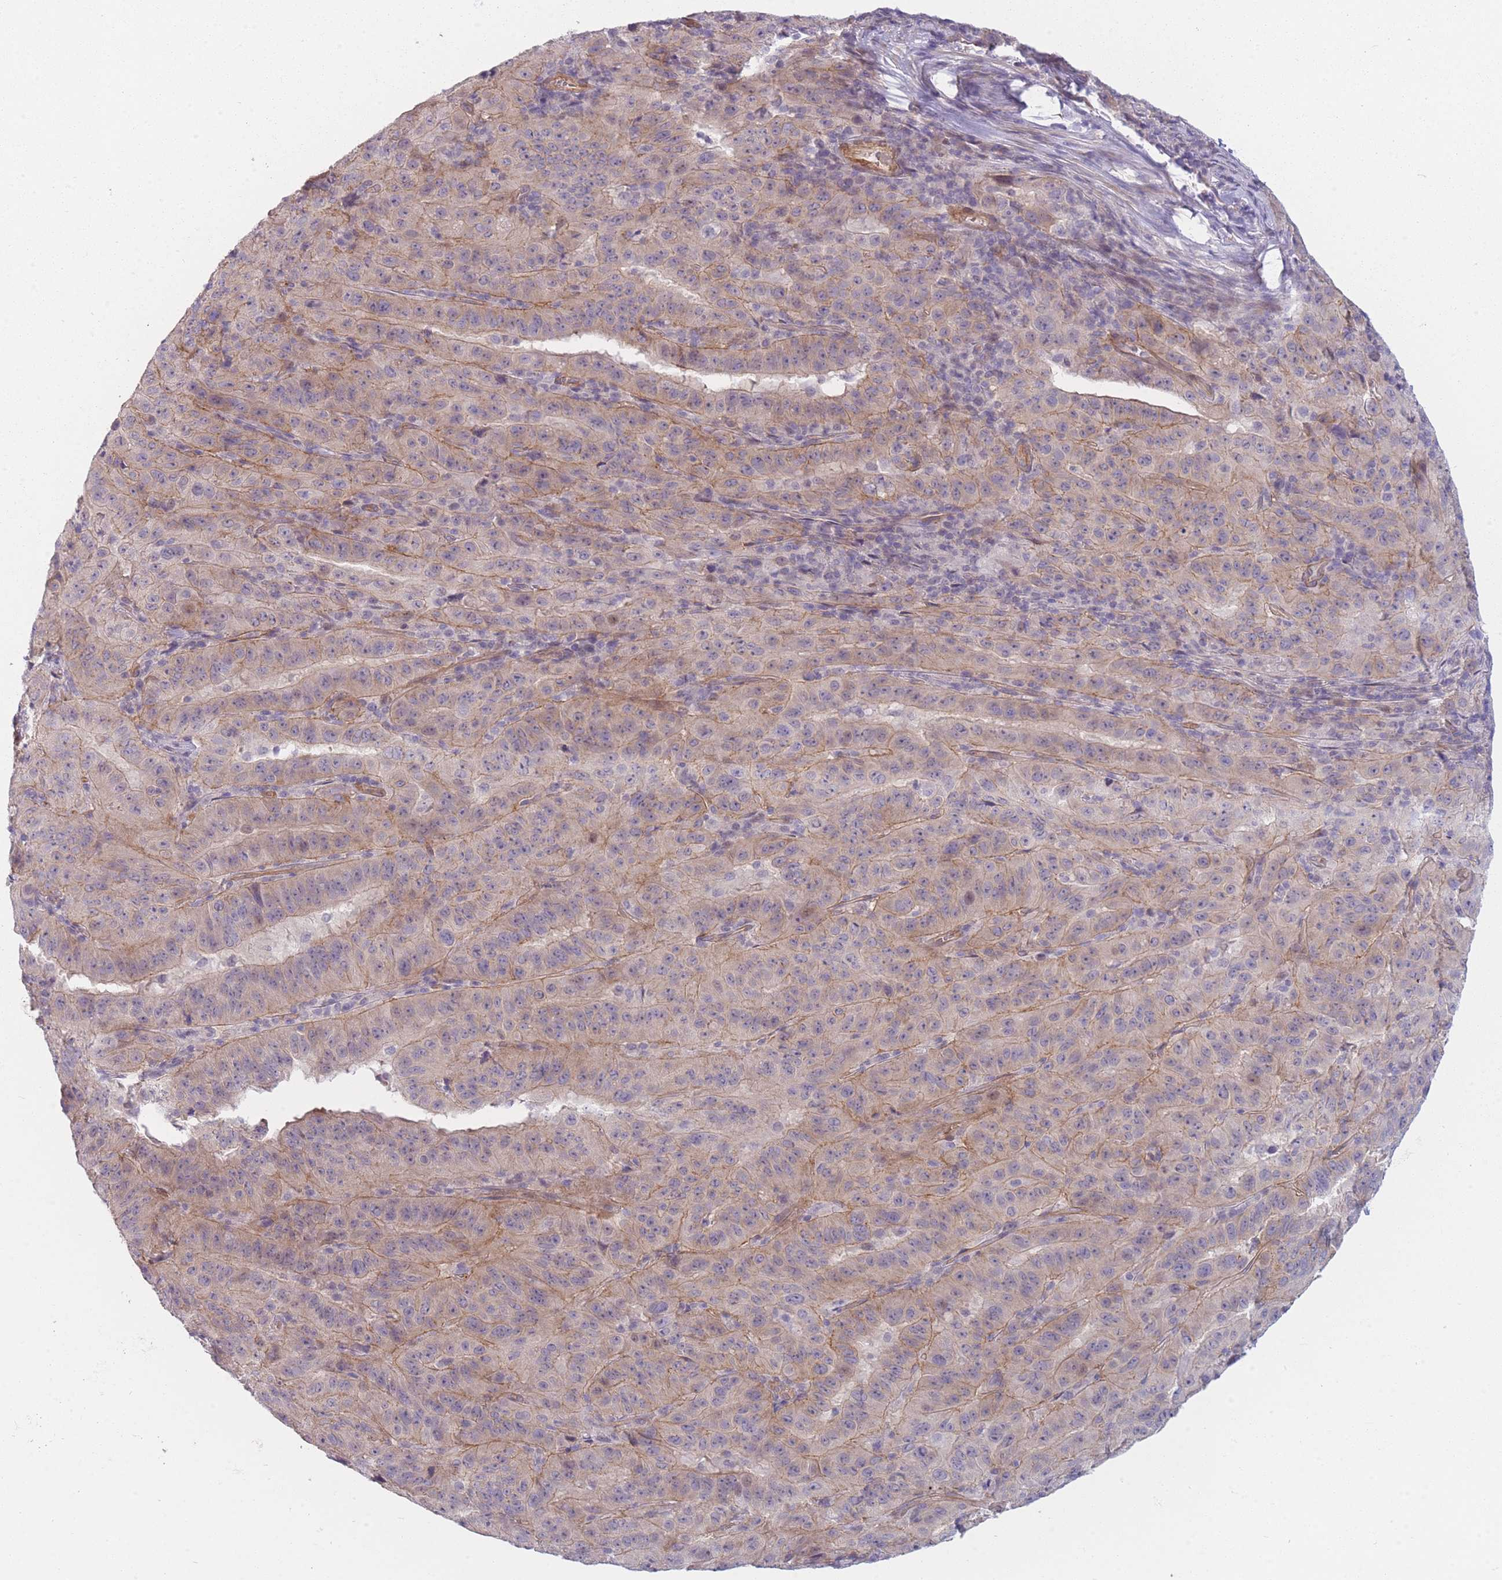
{"staining": {"intensity": "weak", "quantity": "<25%", "location": "cytoplasmic/membranous"}, "tissue": "pancreatic cancer", "cell_type": "Tumor cells", "image_type": "cancer", "snomed": [{"axis": "morphology", "description": "Adenocarcinoma, NOS"}, {"axis": "topography", "description": "Pancreas"}], "caption": "Immunohistochemical staining of human adenocarcinoma (pancreatic) reveals no significant expression in tumor cells.", "gene": "SLC7A6", "patient": {"sex": "male", "age": 63}}